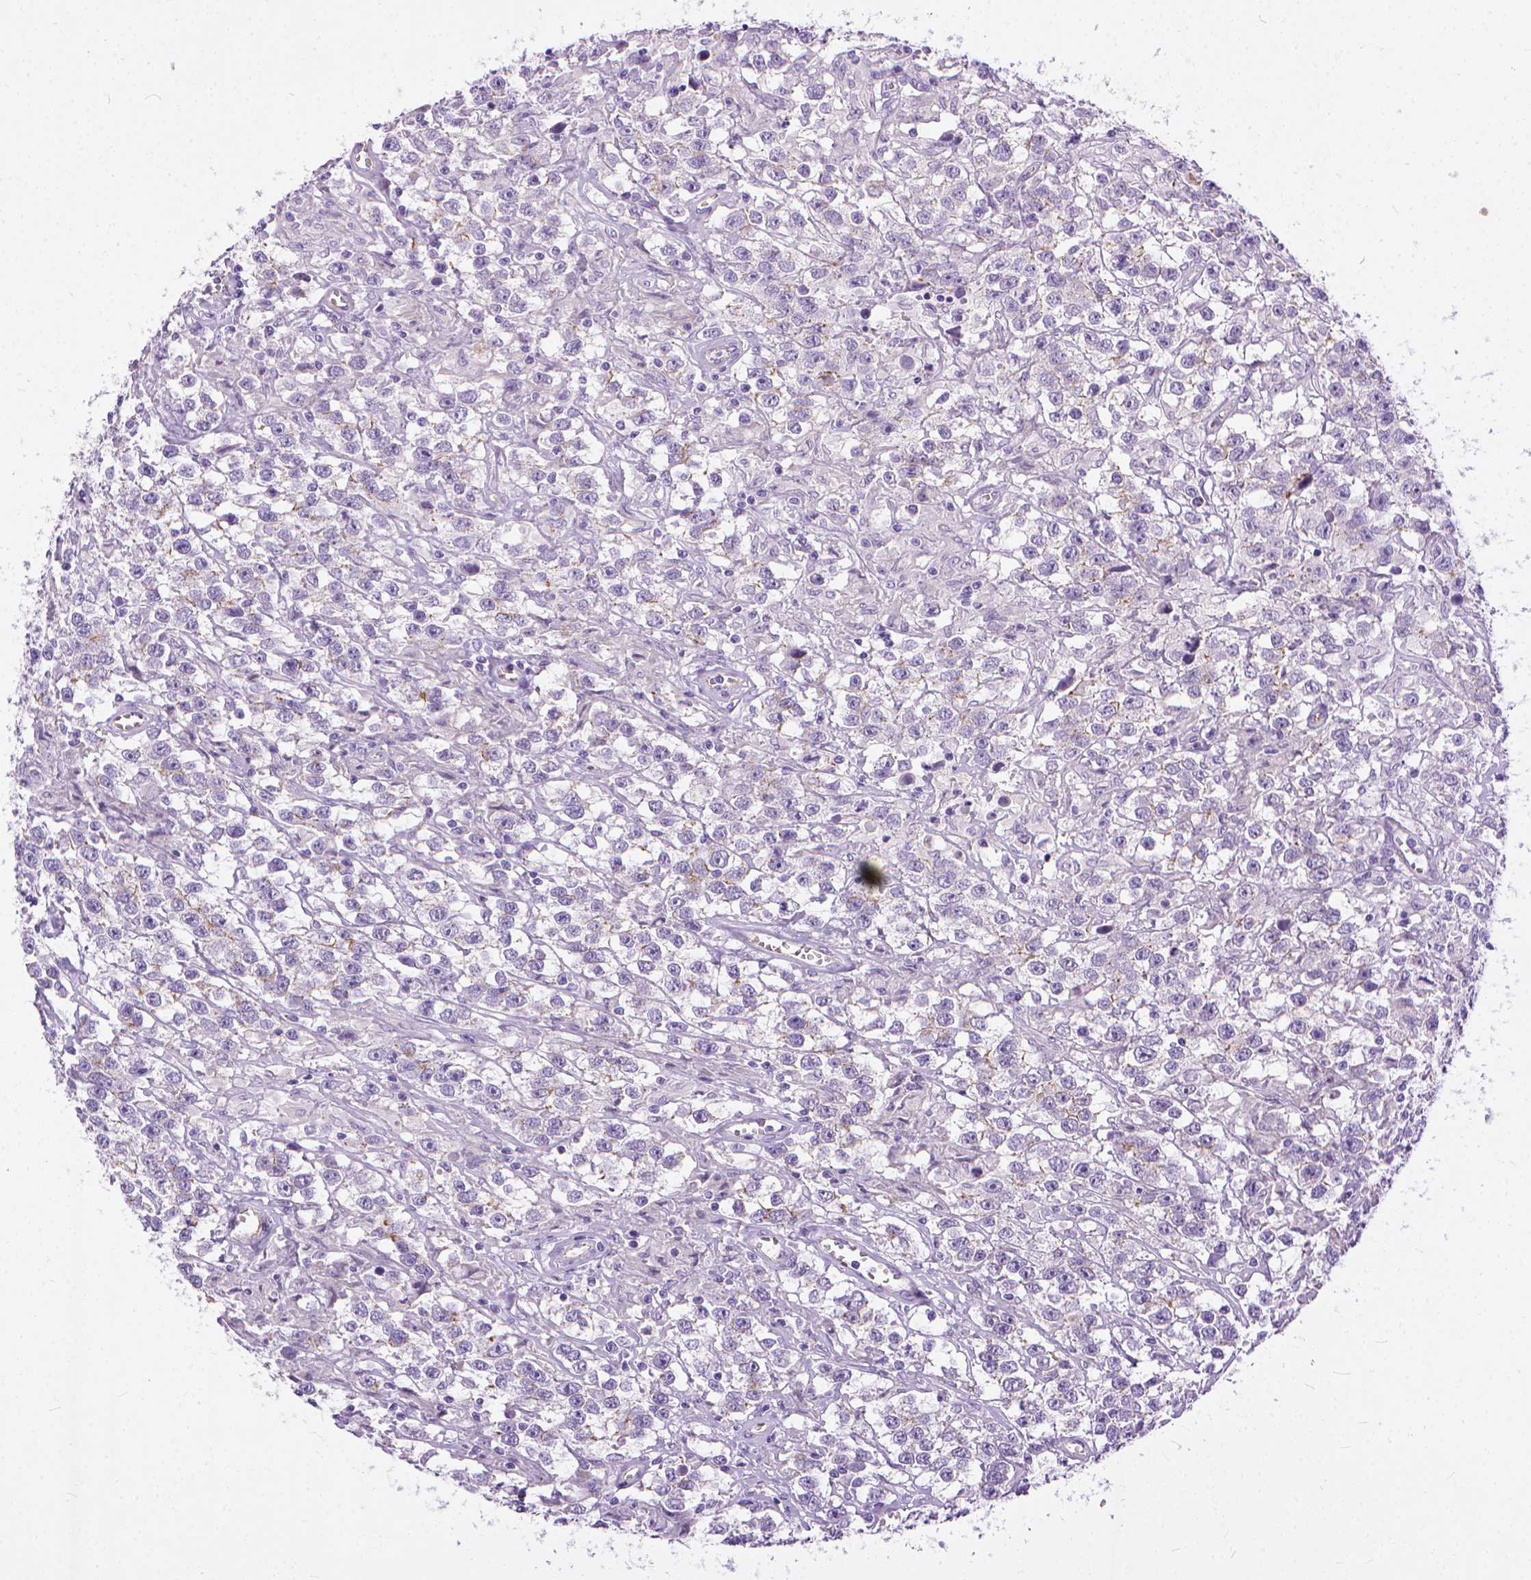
{"staining": {"intensity": "negative", "quantity": "none", "location": "none"}, "tissue": "testis cancer", "cell_type": "Tumor cells", "image_type": "cancer", "snomed": [{"axis": "morphology", "description": "Seminoma, NOS"}, {"axis": "topography", "description": "Testis"}], "caption": "The immunohistochemistry (IHC) micrograph has no significant positivity in tumor cells of testis seminoma tissue. The staining is performed using DAB brown chromogen with nuclei counter-stained in using hematoxylin.", "gene": "ADGRF1", "patient": {"sex": "male", "age": 43}}